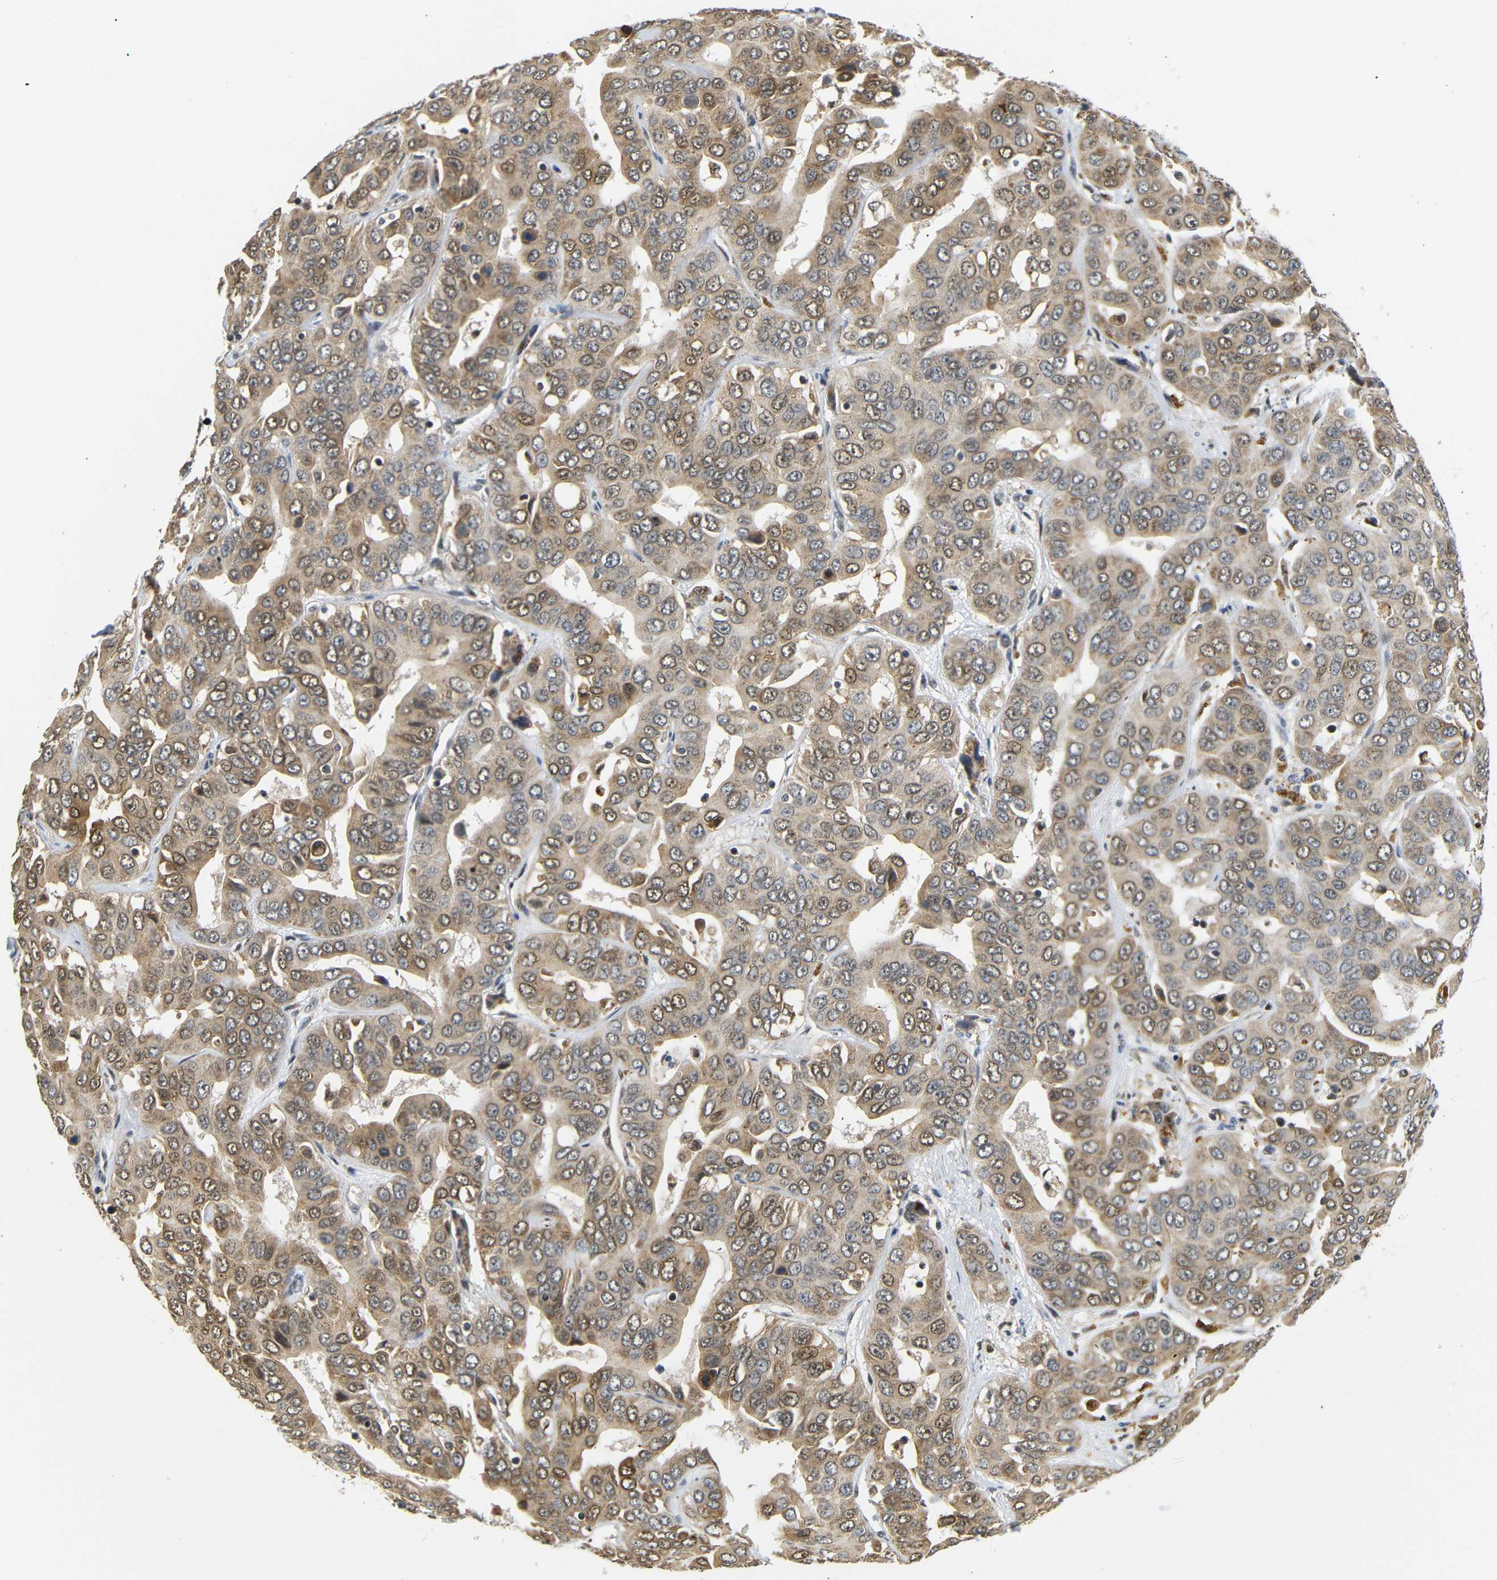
{"staining": {"intensity": "moderate", "quantity": ">75%", "location": "cytoplasmic/membranous,nuclear"}, "tissue": "liver cancer", "cell_type": "Tumor cells", "image_type": "cancer", "snomed": [{"axis": "morphology", "description": "Cholangiocarcinoma"}, {"axis": "topography", "description": "Liver"}], "caption": "Protein analysis of liver cholangiocarcinoma tissue demonstrates moderate cytoplasmic/membranous and nuclear positivity in approximately >75% of tumor cells.", "gene": "GJA5", "patient": {"sex": "female", "age": 52}}